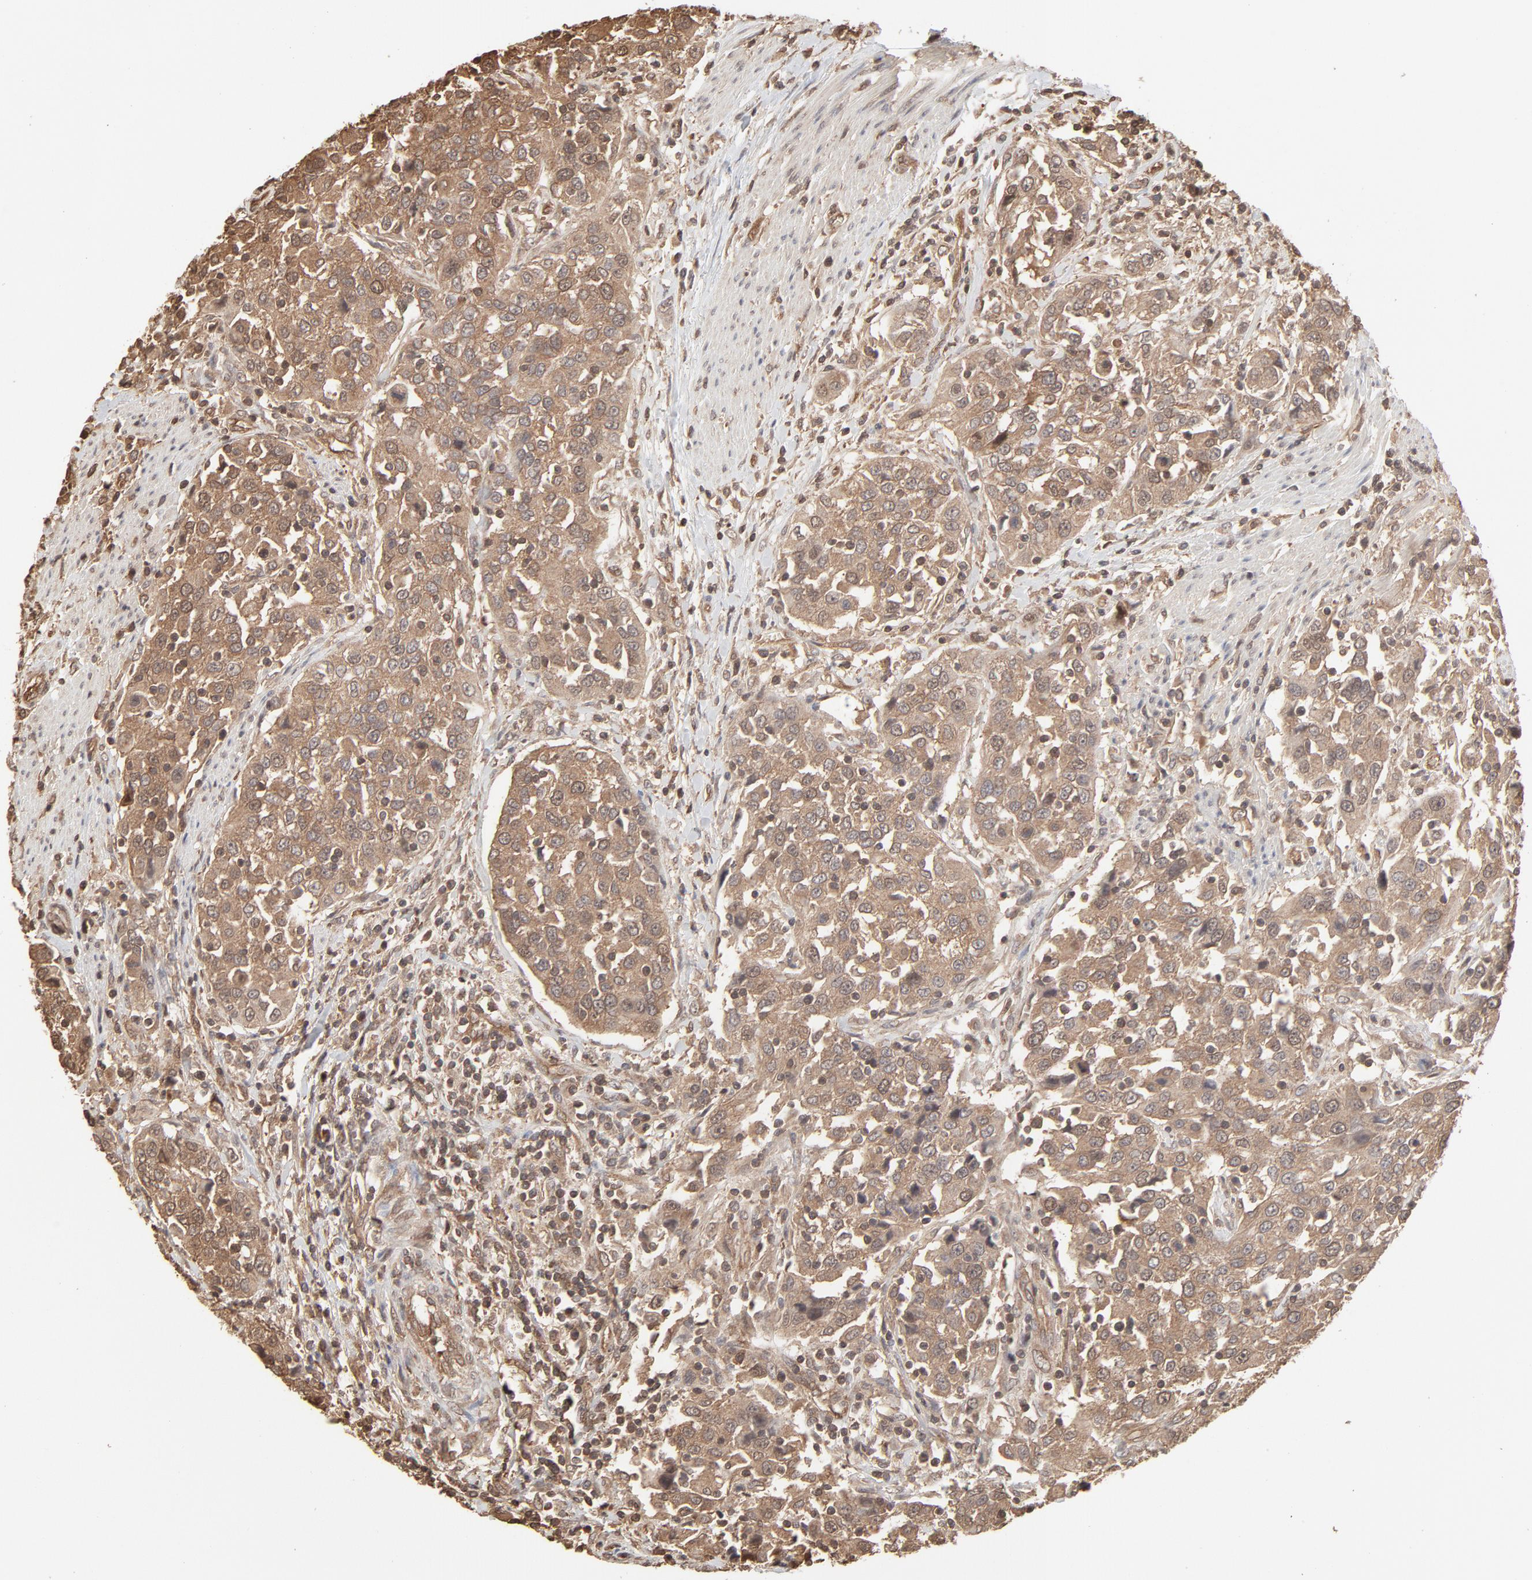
{"staining": {"intensity": "moderate", "quantity": ">75%", "location": "cytoplasmic/membranous"}, "tissue": "urothelial cancer", "cell_type": "Tumor cells", "image_type": "cancer", "snomed": [{"axis": "morphology", "description": "Urothelial carcinoma, High grade"}, {"axis": "topography", "description": "Urinary bladder"}], "caption": "IHC staining of high-grade urothelial carcinoma, which displays medium levels of moderate cytoplasmic/membranous staining in about >75% of tumor cells indicating moderate cytoplasmic/membranous protein positivity. The staining was performed using DAB (3,3'-diaminobenzidine) (brown) for protein detection and nuclei were counterstained in hematoxylin (blue).", "gene": "PPP2CA", "patient": {"sex": "female", "age": 80}}